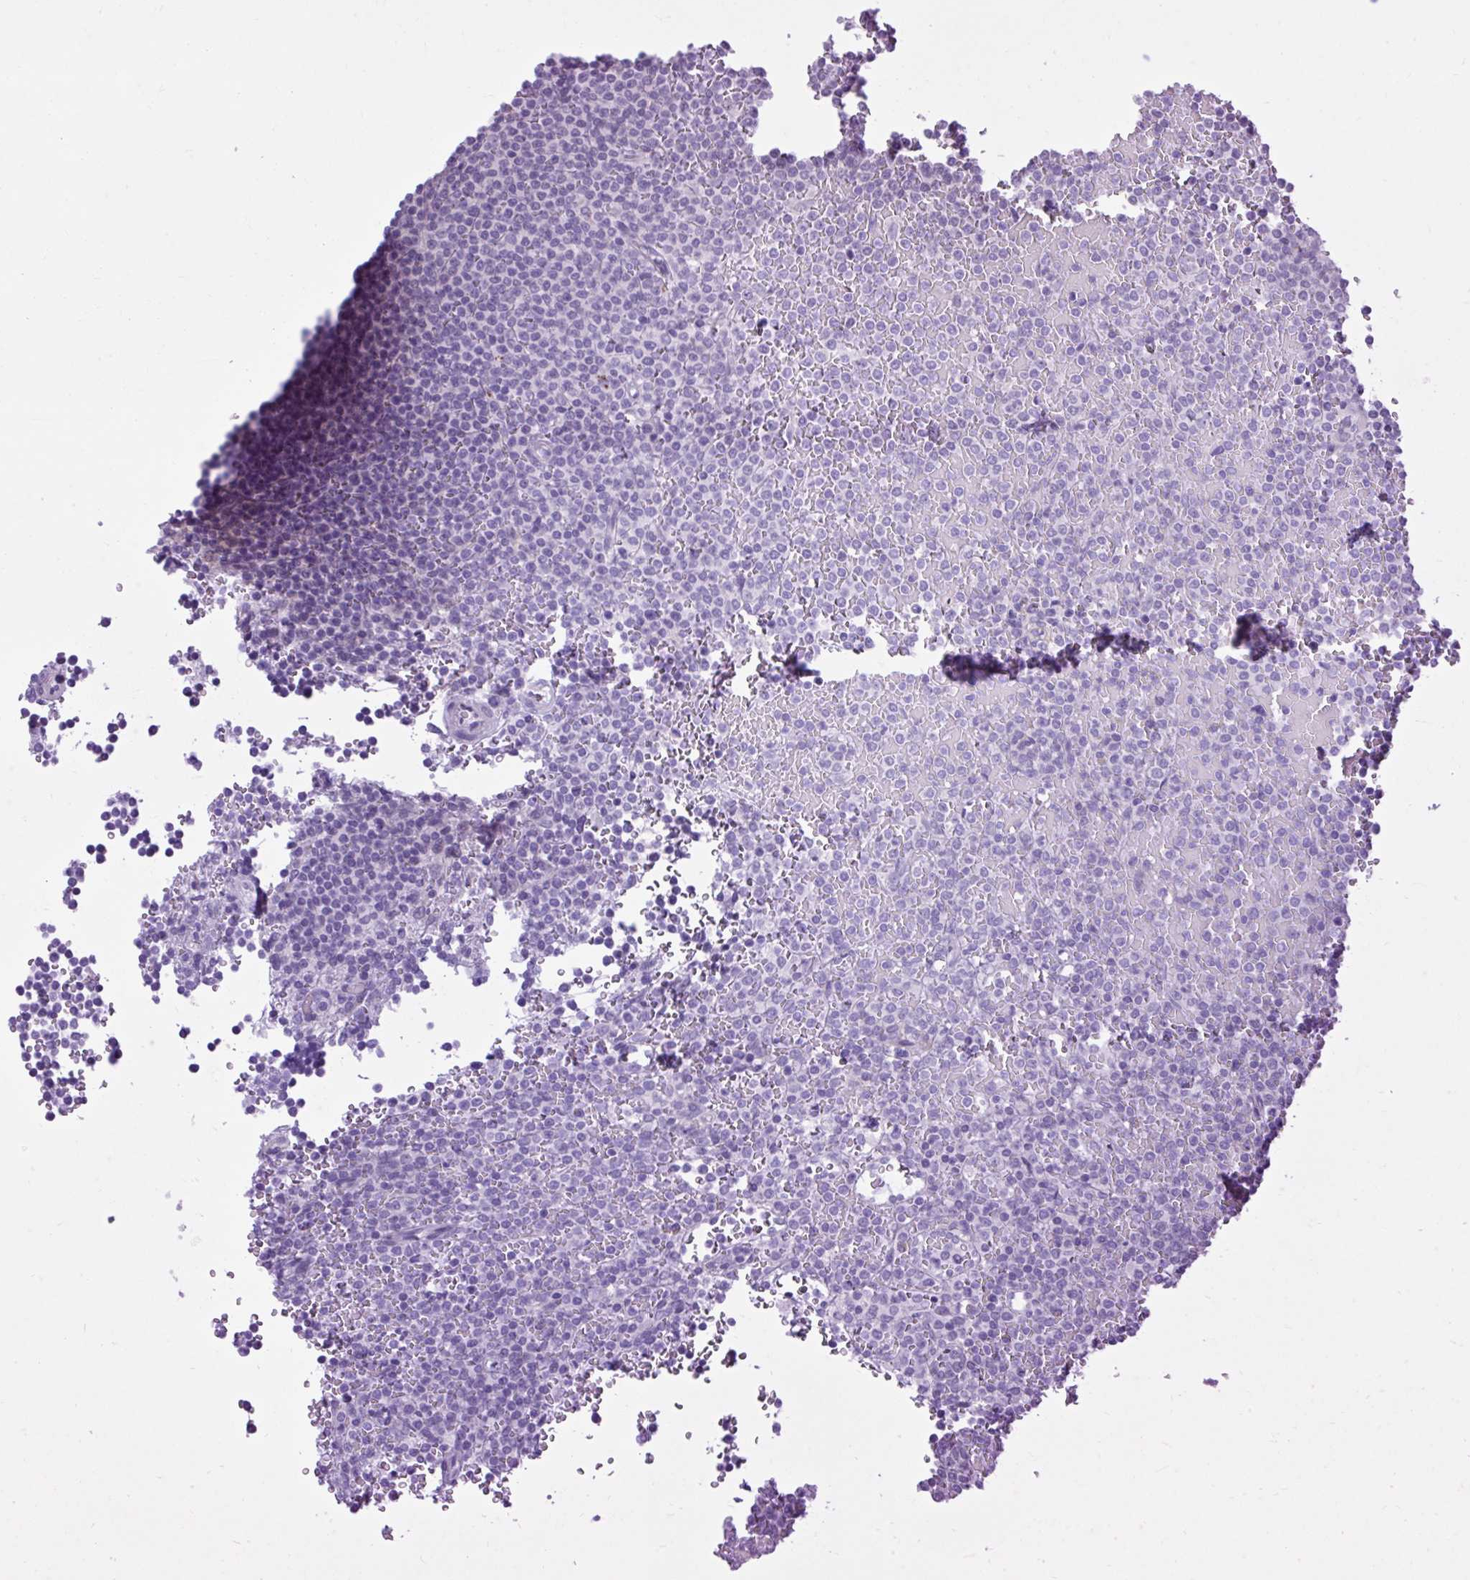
{"staining": {"intensity": "negative", "quantity": "none", "location": "none"}, "tissue": "lymphoma", "cell_type": "Tumor cells", "image_type": "cancer", "snomed": [{"axis": "morphology", "description": "Malignant lymphoma, non-Hodgkin's type, Low grade"}, {"axis": "topography", "description": "Spleen"}], "caption": "Tumor cells are negative for protein expression in human lymphoma.", "gene": "FAM153A", "patient": {"sex": "male", "age": 60}}